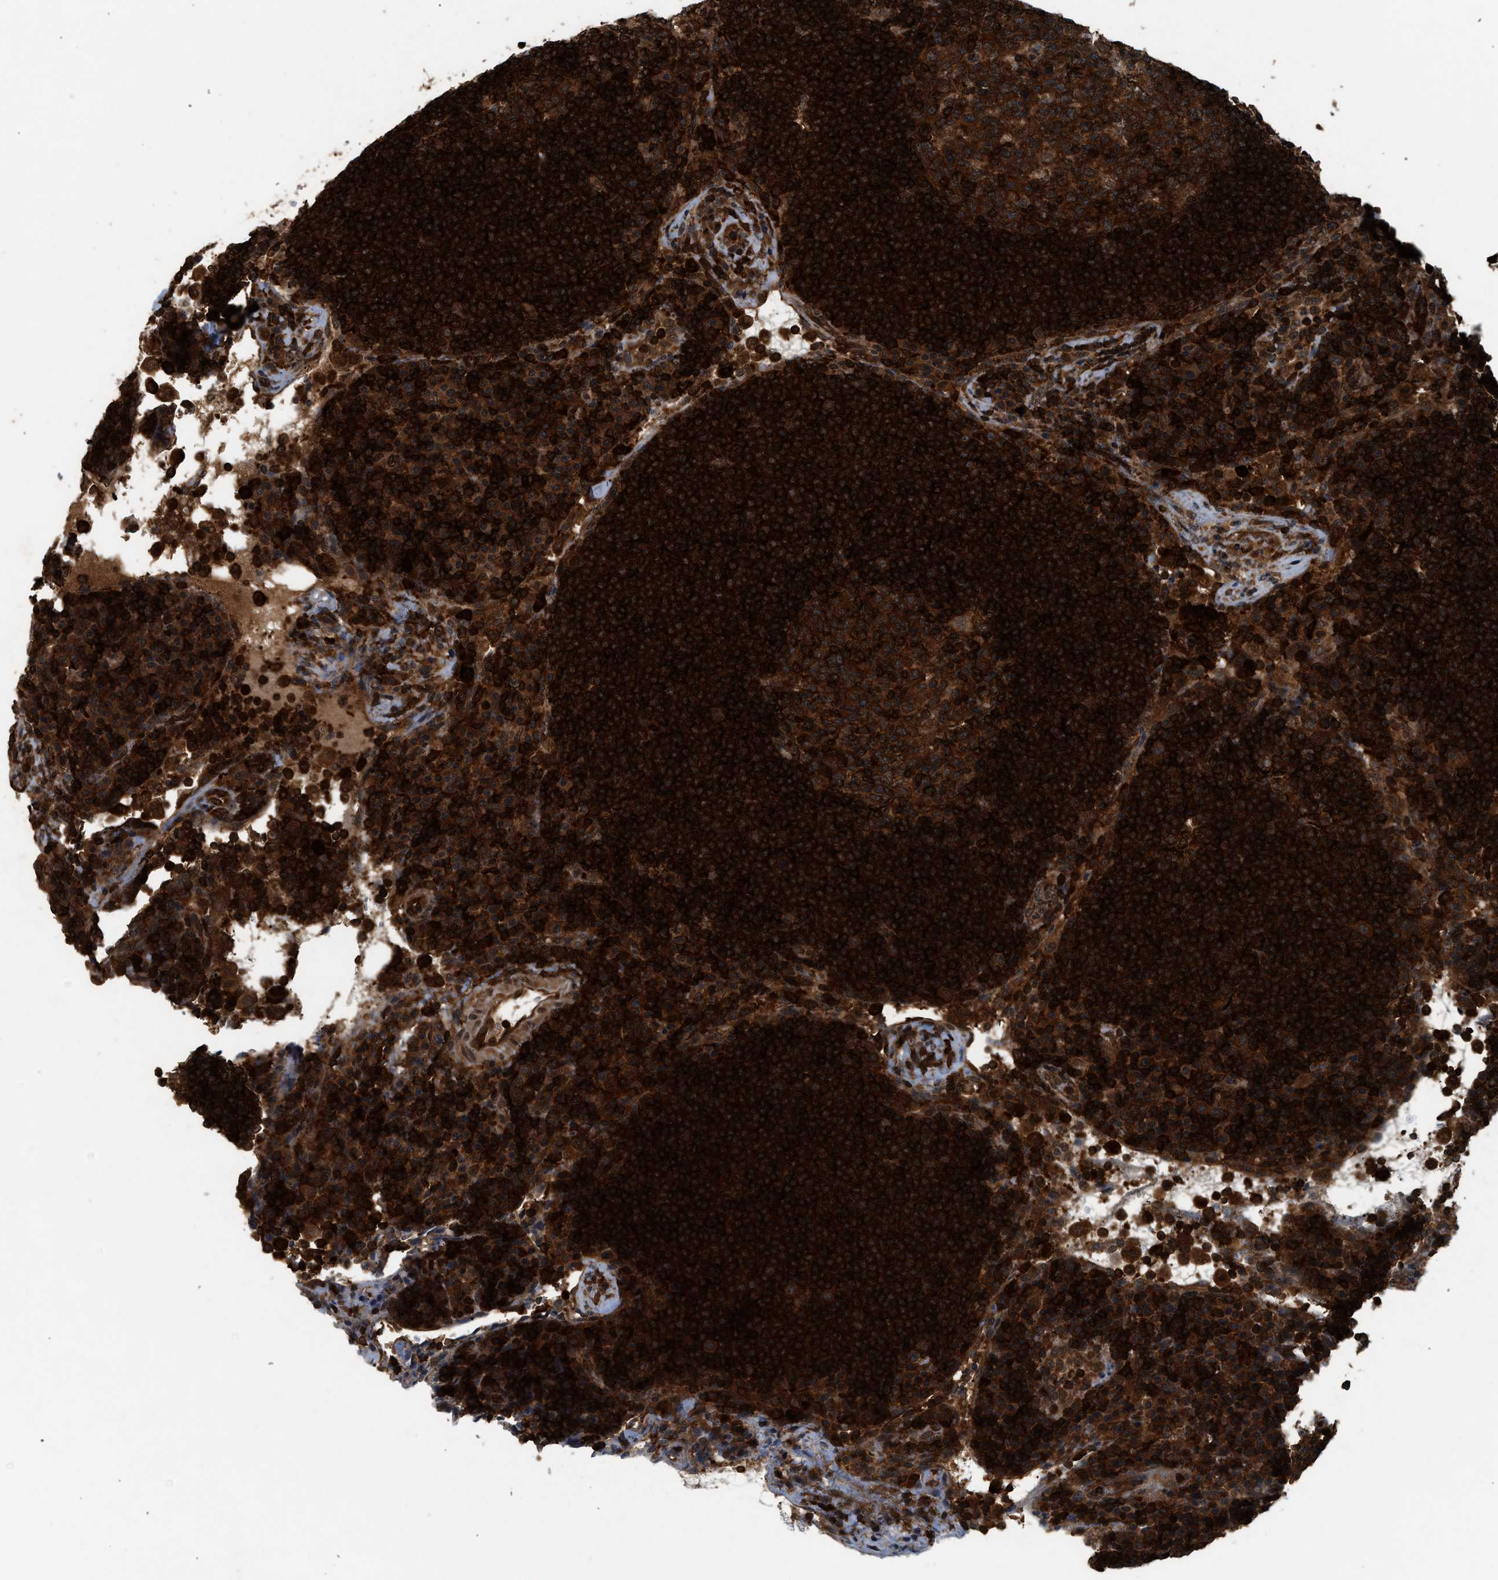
{"staining": {"intensity": "strong", "quantity": ">75%", "location": "cytoplasmic/membranous"}, "tissue": "lymph node", "cell_type": "Germinal center cells", "image_type": "normal", "snomed": [{"axis": "morphology", "description": "Normal tissue, NOS"}, {"axis": "topography", "description": "Lymph node"}], "caption": "Strong cytoplasmic/membranous expression is identified in approximately >75% of germinal center cells in unremarkable lymph node.", "gene": "OXSR1", "patient": {"sex": "female", "age": 53}}